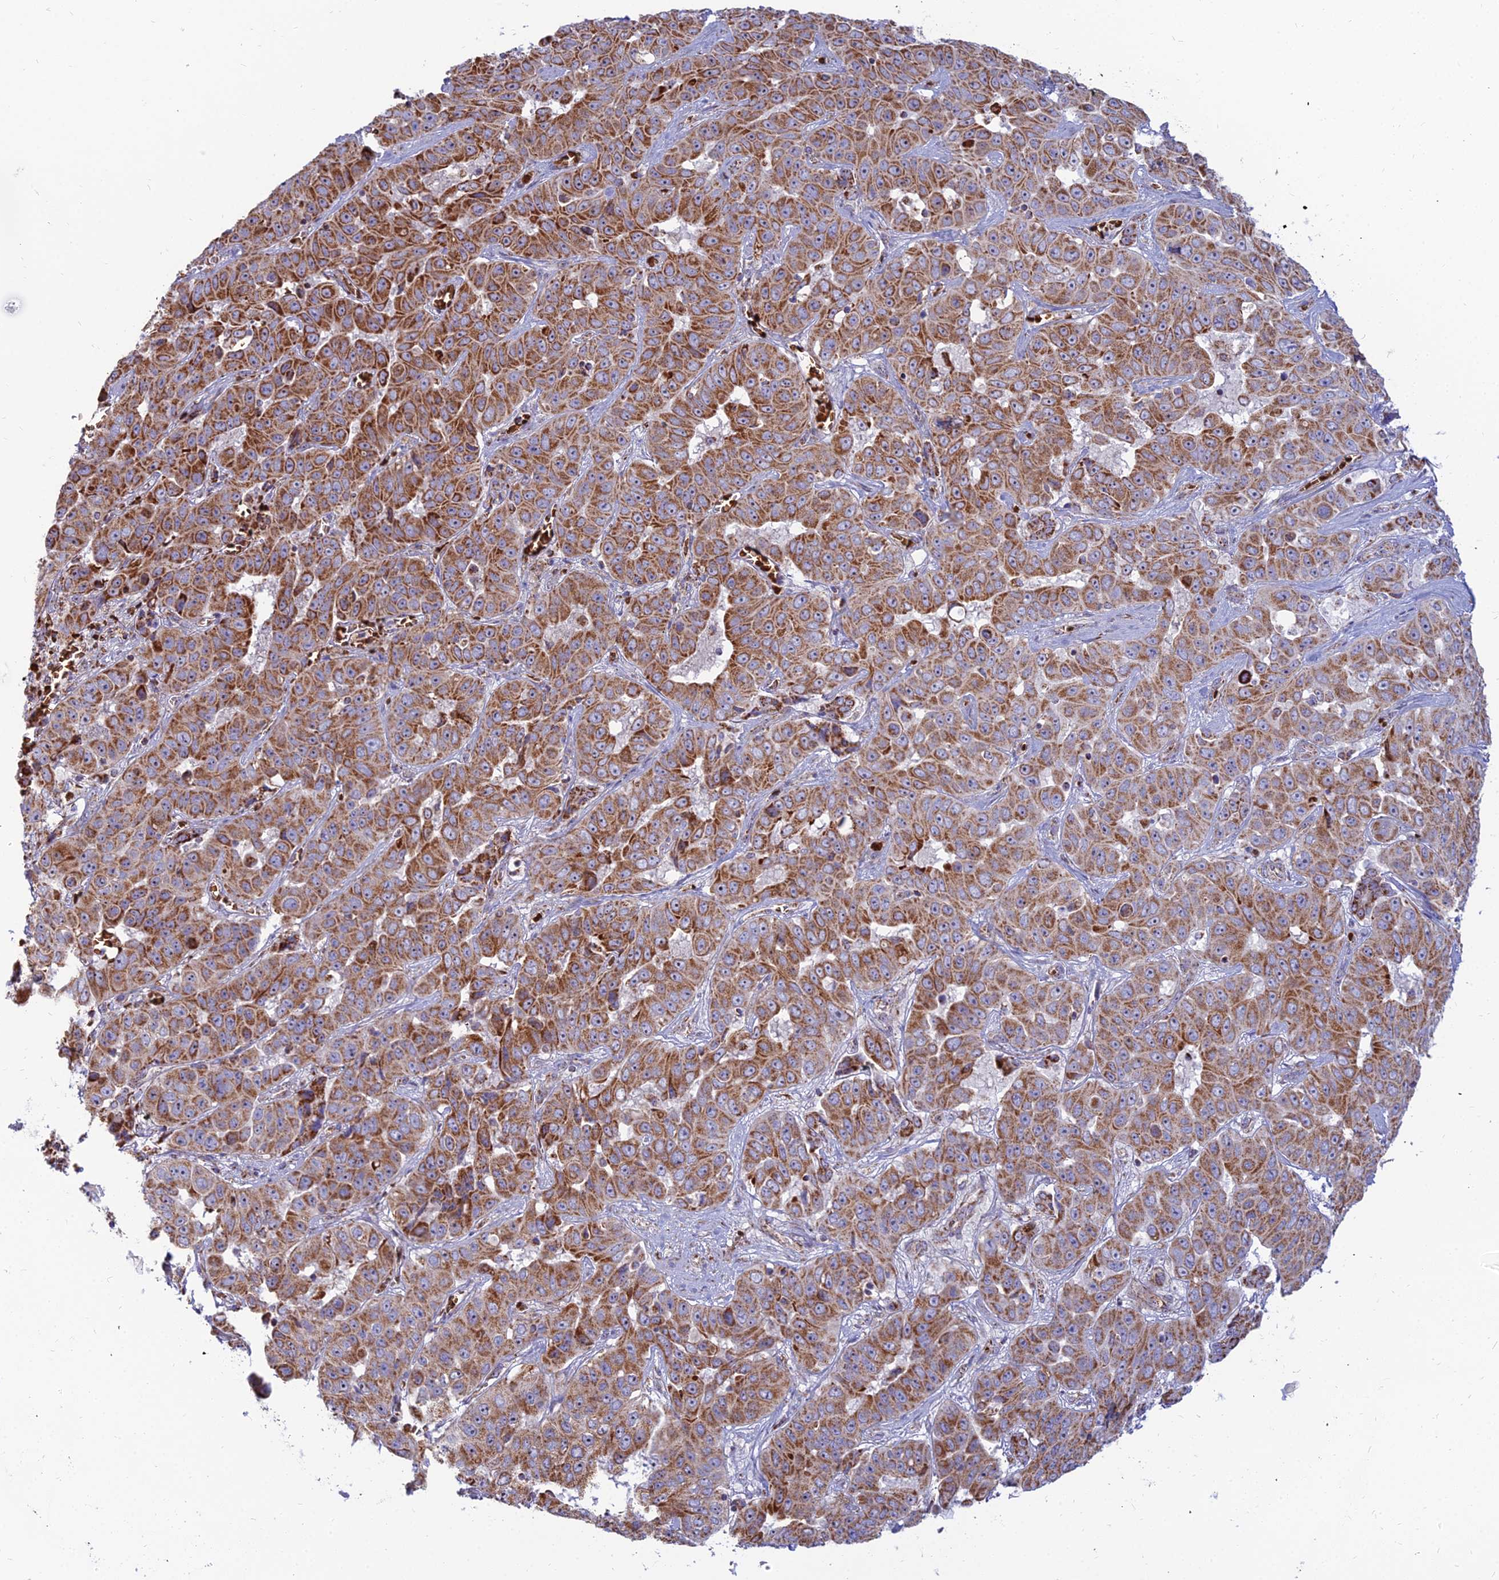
{"staining": {"intensity": "strong", "quantity": ">75%", "location": "cytoplasmic/membranous"}, "tissue": "liver cancer", "cell_type": "Tumor cells", "image_type": "cancer", "snomed": [{"axis": "morphology", "description": "Cholangiocarcinoma"}, {"axis": "topography", "description": "Liver"}], "caption": "A brown stain shows strong cytoplasmic/membranous expression of a protein in liver cancer tumor cells. (brown staining indicates protein expression, while blue staining denotes nuclei).", "gene": "SLC35F4", "patient": {"sex": "female", "age": 52}}